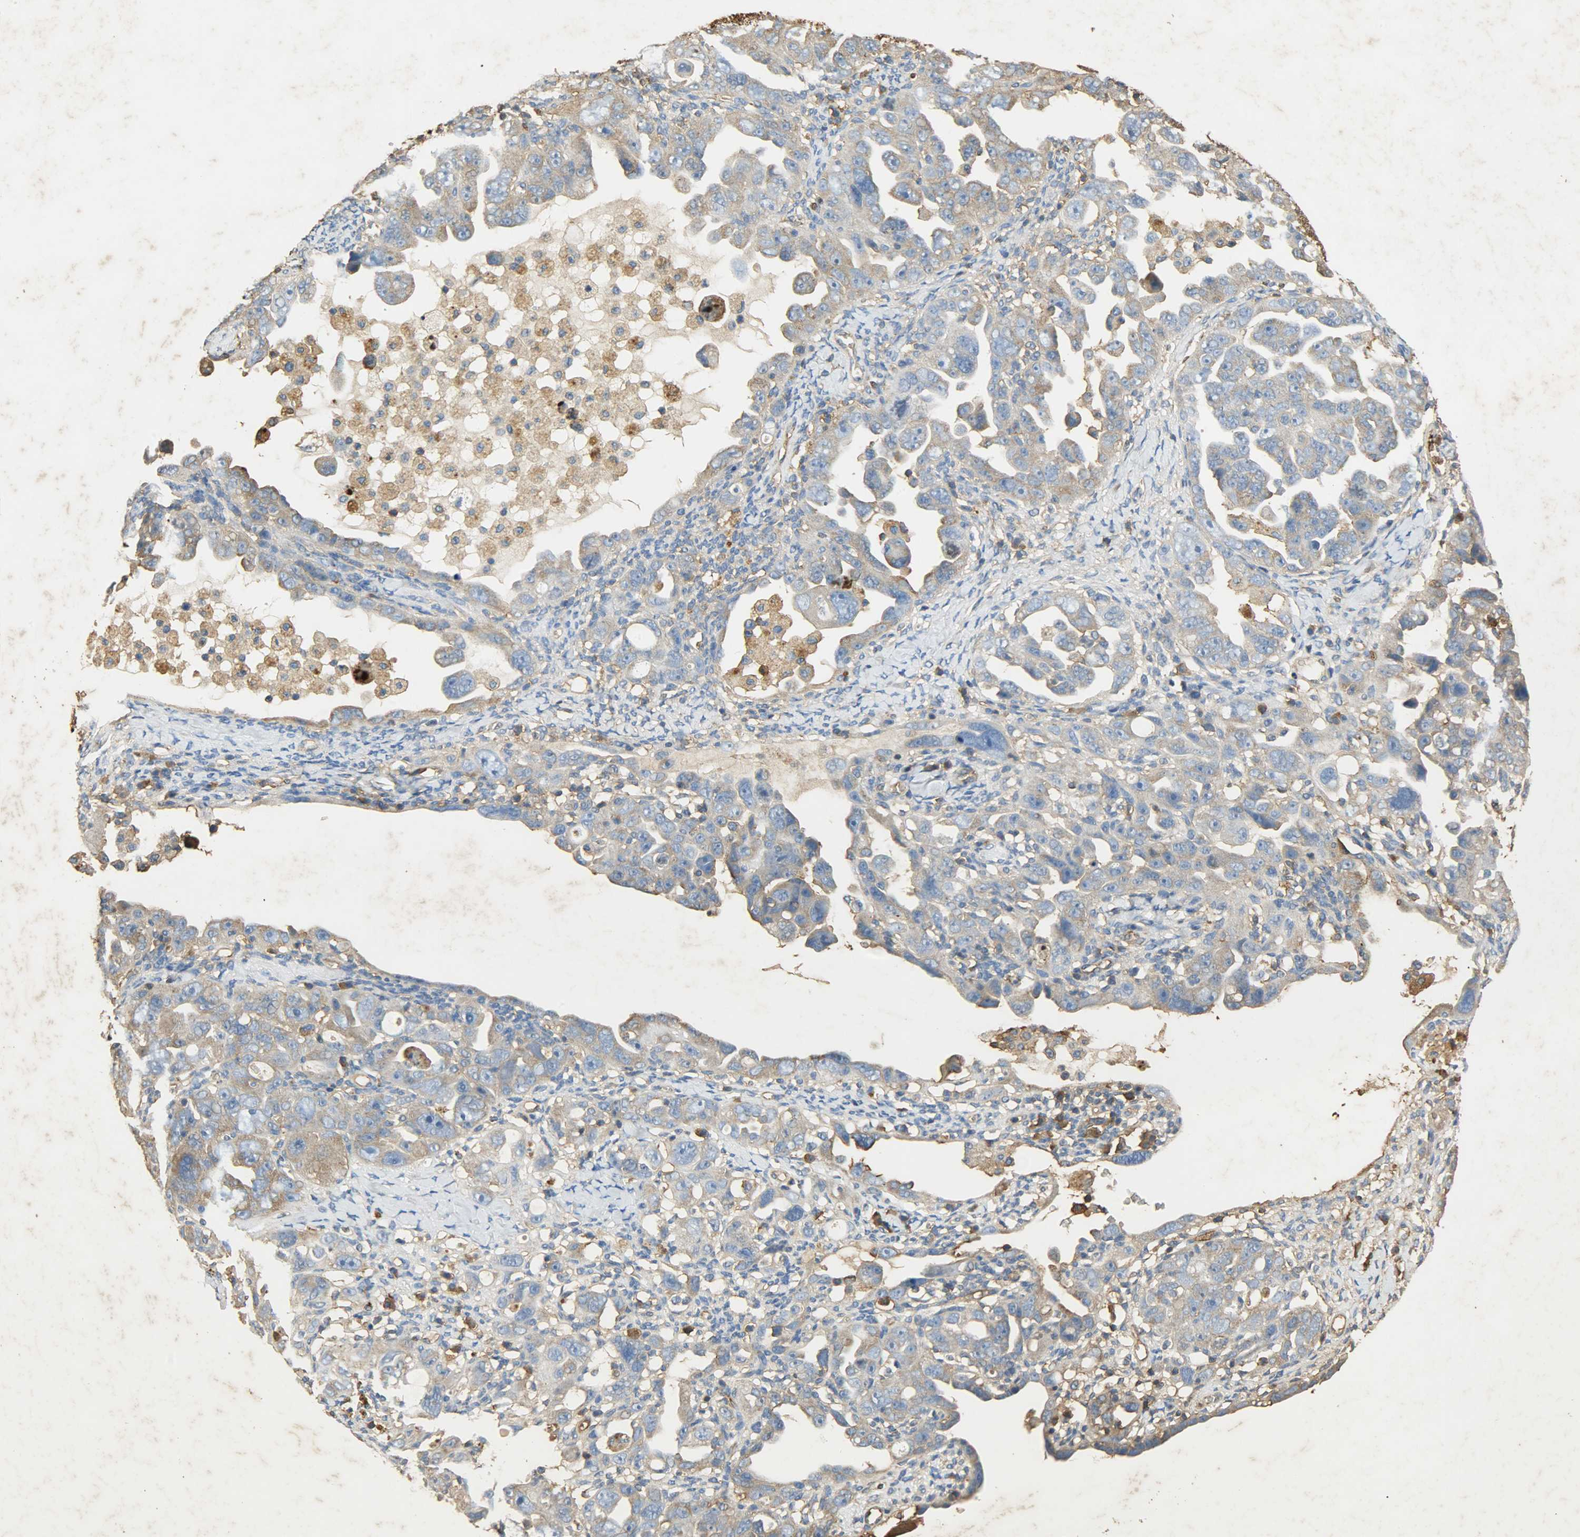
{"staining": {"intensity": "weak", "quantity": ">75%", "location": "cytoplasmic/membranous"}, "tissue": "ovarian cancer", "cell_type": "Tumor cells", "image_type": "cancer", "snomed": [{"axis": "morphology", "description": "Cystadenocarcinoma, serous, NOS"}, {"axis": "topography", "description": "Ovary"}], "caption": "IHC micrograph of serous cystadenocarcinoma (ovarian) stained for a protein (brown), which demonstrates low levels of weak cytoplasmic/membranous expression in about >75% of tumor cells.", "gene": "ANXA6", "patient": {"sex": "female", "age": 66}}